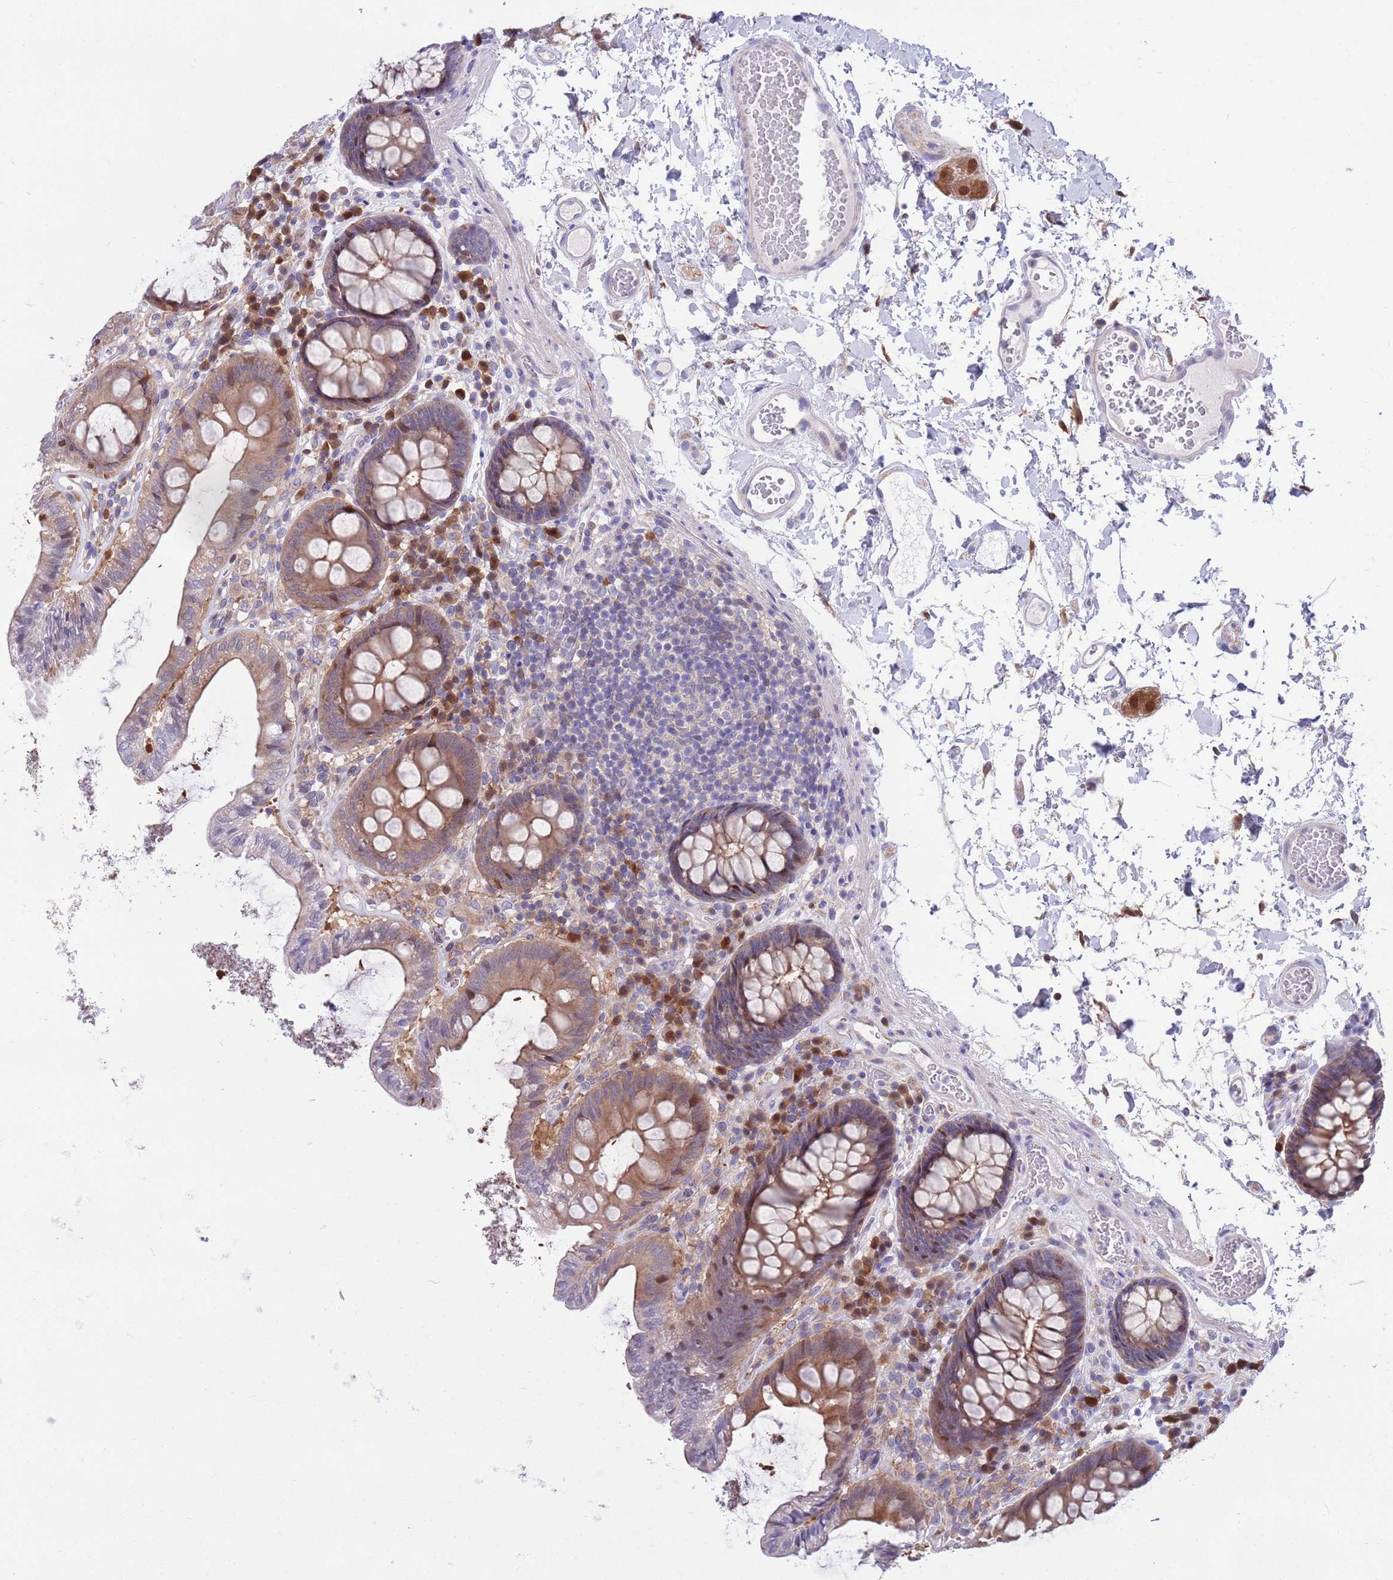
{"staining": {"intensity": "negative", "quantity": "none", "location": "none"}, "tissue": "colon", "cell_type": "Endothelial cells", "image_type": "normal", "snomed": [{"axis": "morphology", "description": "Normal tissue, NOS"}, {"axis": "topography", "description": "Colon"}], "caption": "Normal colon was stained to show a protein in brown. There is no significant staining in endothelial cells. (Brightfield microscopy of DAB (3,3'-diaminobenzidine) immunohistochemistry (IHC) at high magnification).", "gene": "KLHL29", "patient": {"sex": "male", "age": 84}}